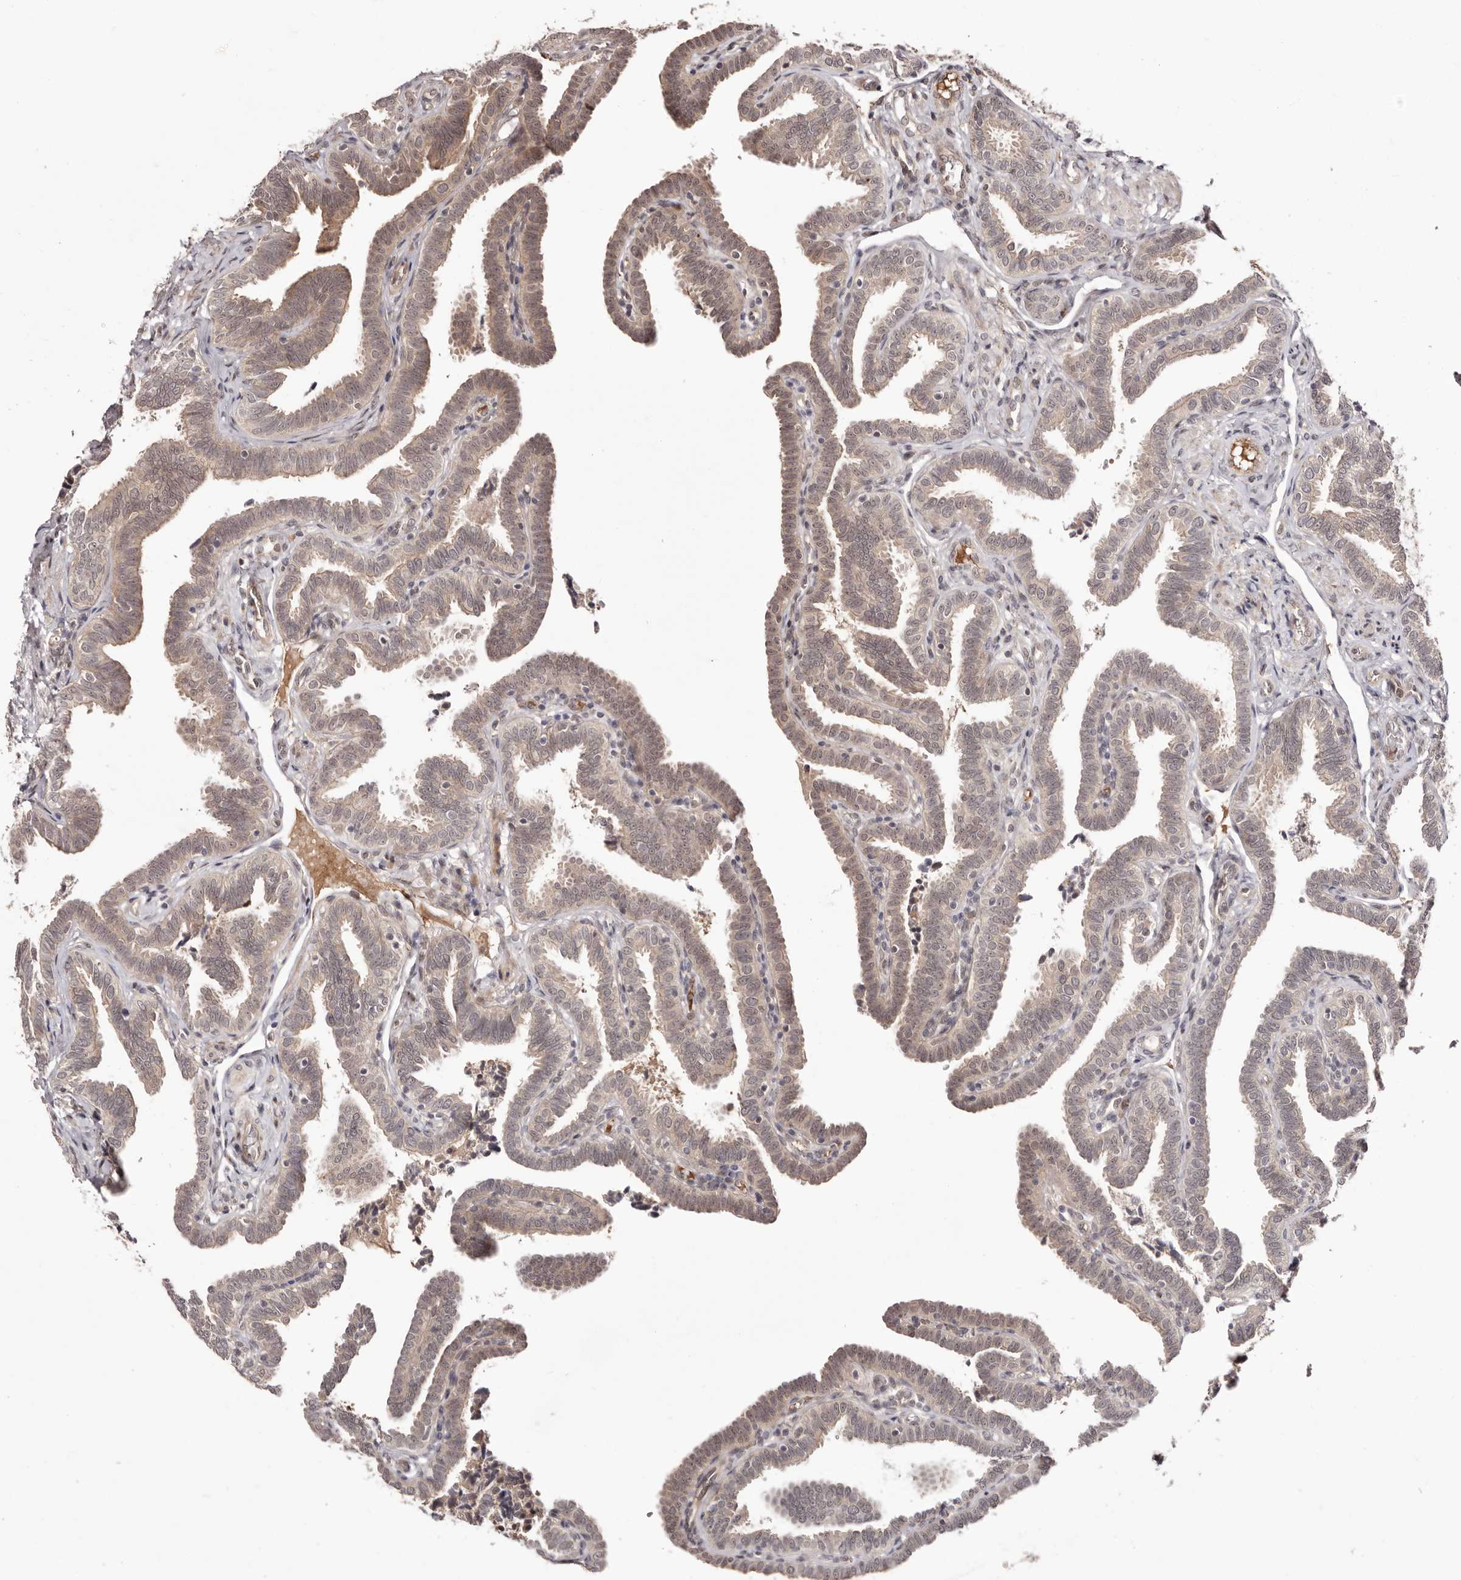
{"staining": {"intensity": "moderate", "quantity": ">75%", "location": "cytoplasmic/membranous"}, "tissue": "fallopian tube", "cell_type": "Glandular cells", "image_type": "normal", "snomed": [{"axis": "morphology", "description": "Normal tissue, NOS"}, {"axis": "topography", "description": "Fallopian tube"}], "caption": "Protein analysis of normal fallopian tube displays moderate cytoplasmic/membranous expression in about >75% of glandular cells. (IHC, brightfield microscopy, high magnification).", "gene": "EGR3", "patient": {"sex": "female", "age": 39}}